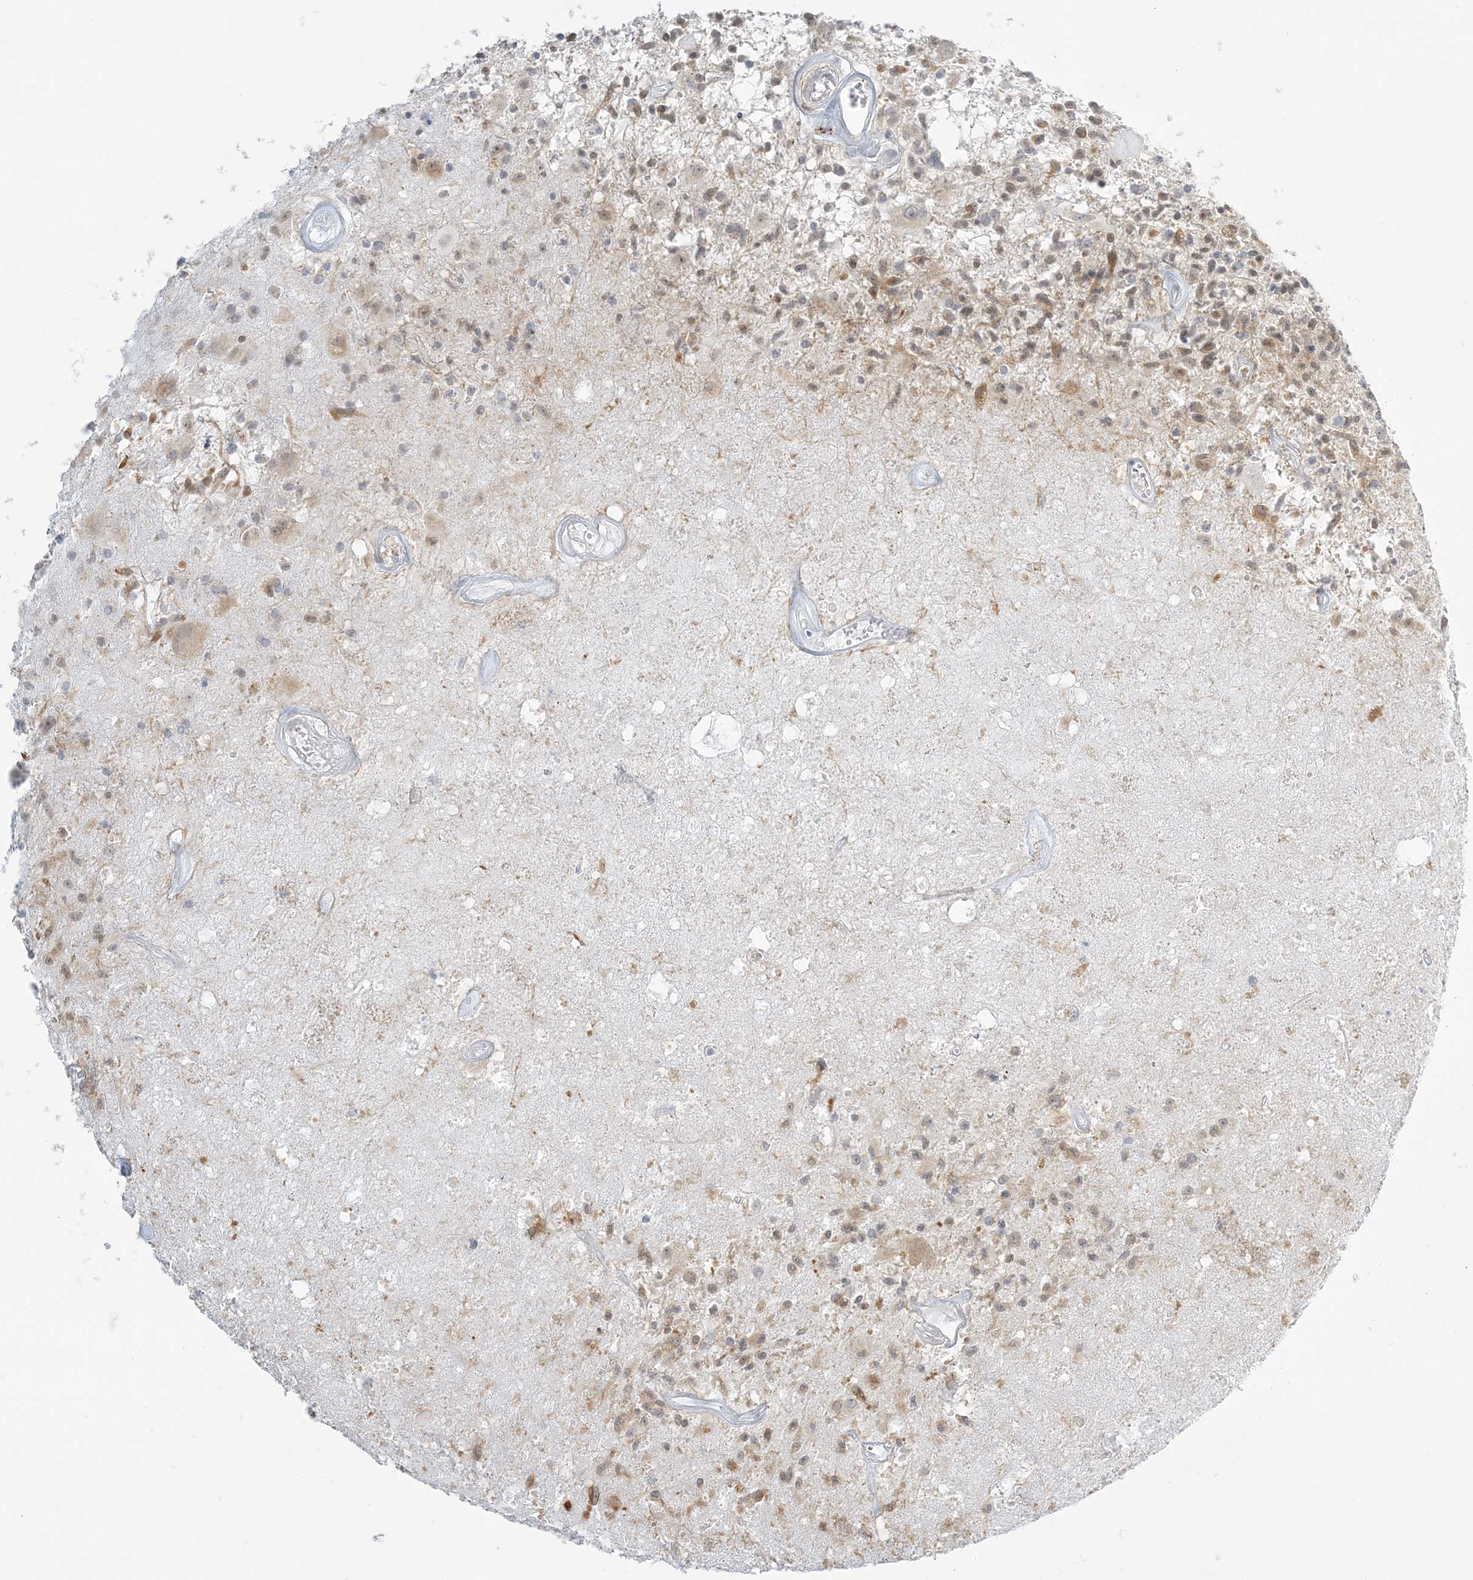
{"staining": {"intensity": "weak", "quantity": "25%-75%", "location": "cytoplasmic/membranous"}, "tissue": "glioma", "cell_type": "Tumor cells", "image_type": "cancer", "snomed": [{"axis": "morphology", "description": "Glioma, malignant, High grade"}, {"axis": "morphology", "description": "Glioblastoma, NOS"}, {"axis": "topography", "description": "Brain"}], "caption": "Glioblastoma tissue reveals weak cytoplasmic/membranous expression in about 25%-75% of tumor cells, visualized by immunohistochemistry.", "gene": "ZC3H6", "patient": {"sex": "male", "age": 60}}